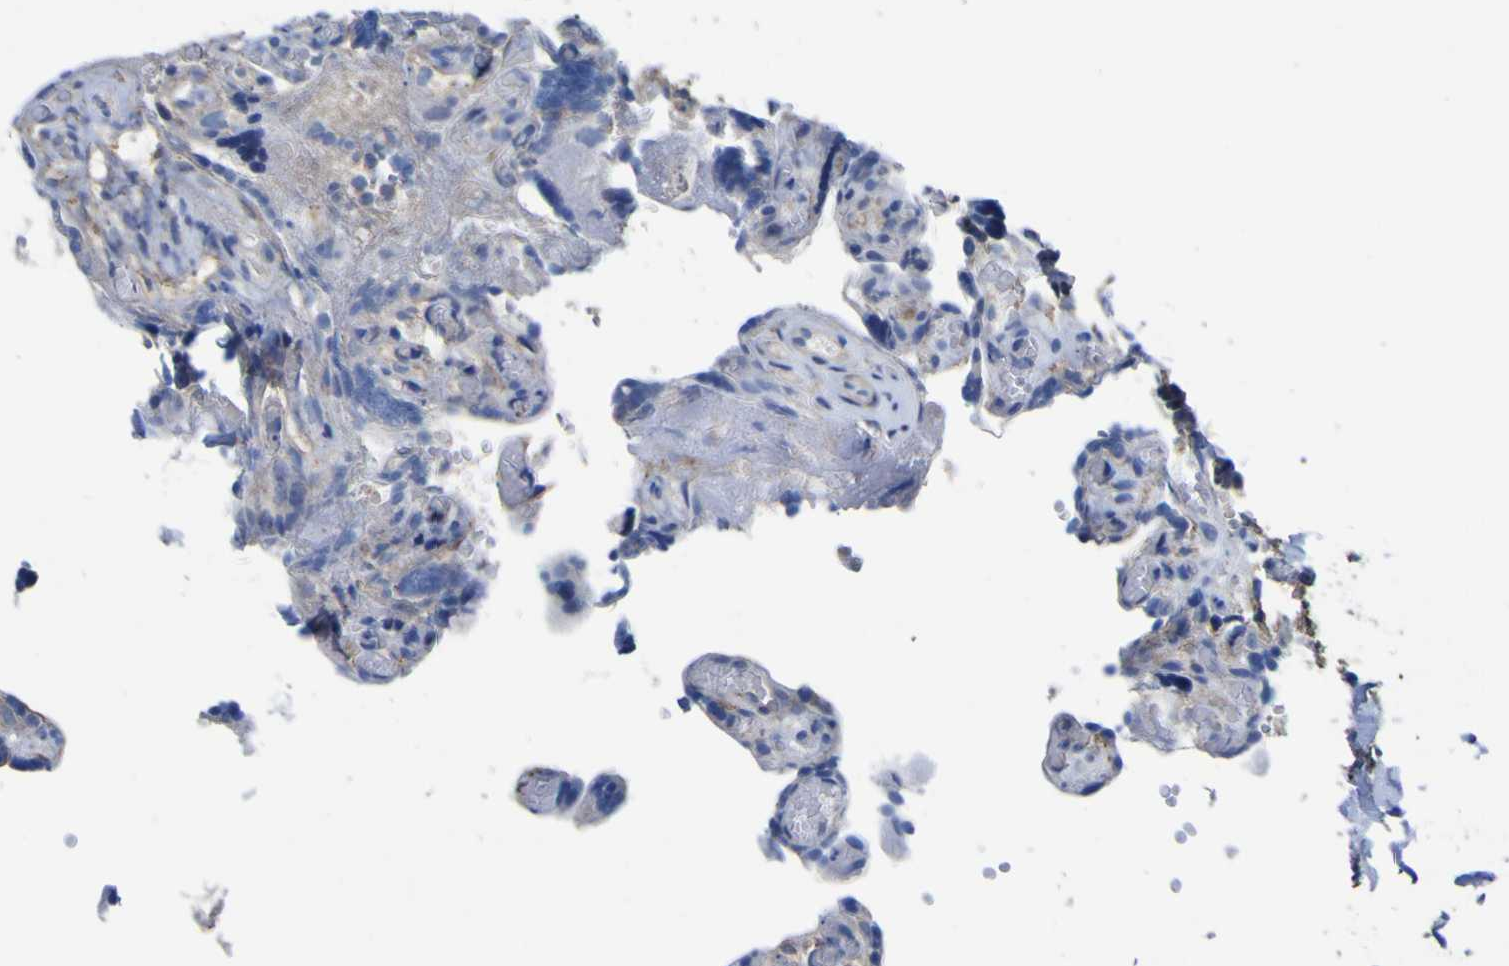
{"staining": {"intensity": "weak", "quantity": "<25%", "location": "cytoplasmic/membranous"}, "tissue": "placenta", "cell_type": "Decidual cells", "image_type": "normal", "snomed": [{"axis": "morphology", "description": "Normal tissue, NOS"}, {"axis": "topography", "description": "Placenta"}], "caption": "A high-resolution photomicrograph shows immunohistochemistry (IHC) staining of normal placenta, which exhibits no significant staining in decidual cells.", "gene": "AGO4", "patient": {"sex": "female", "age": 30}}